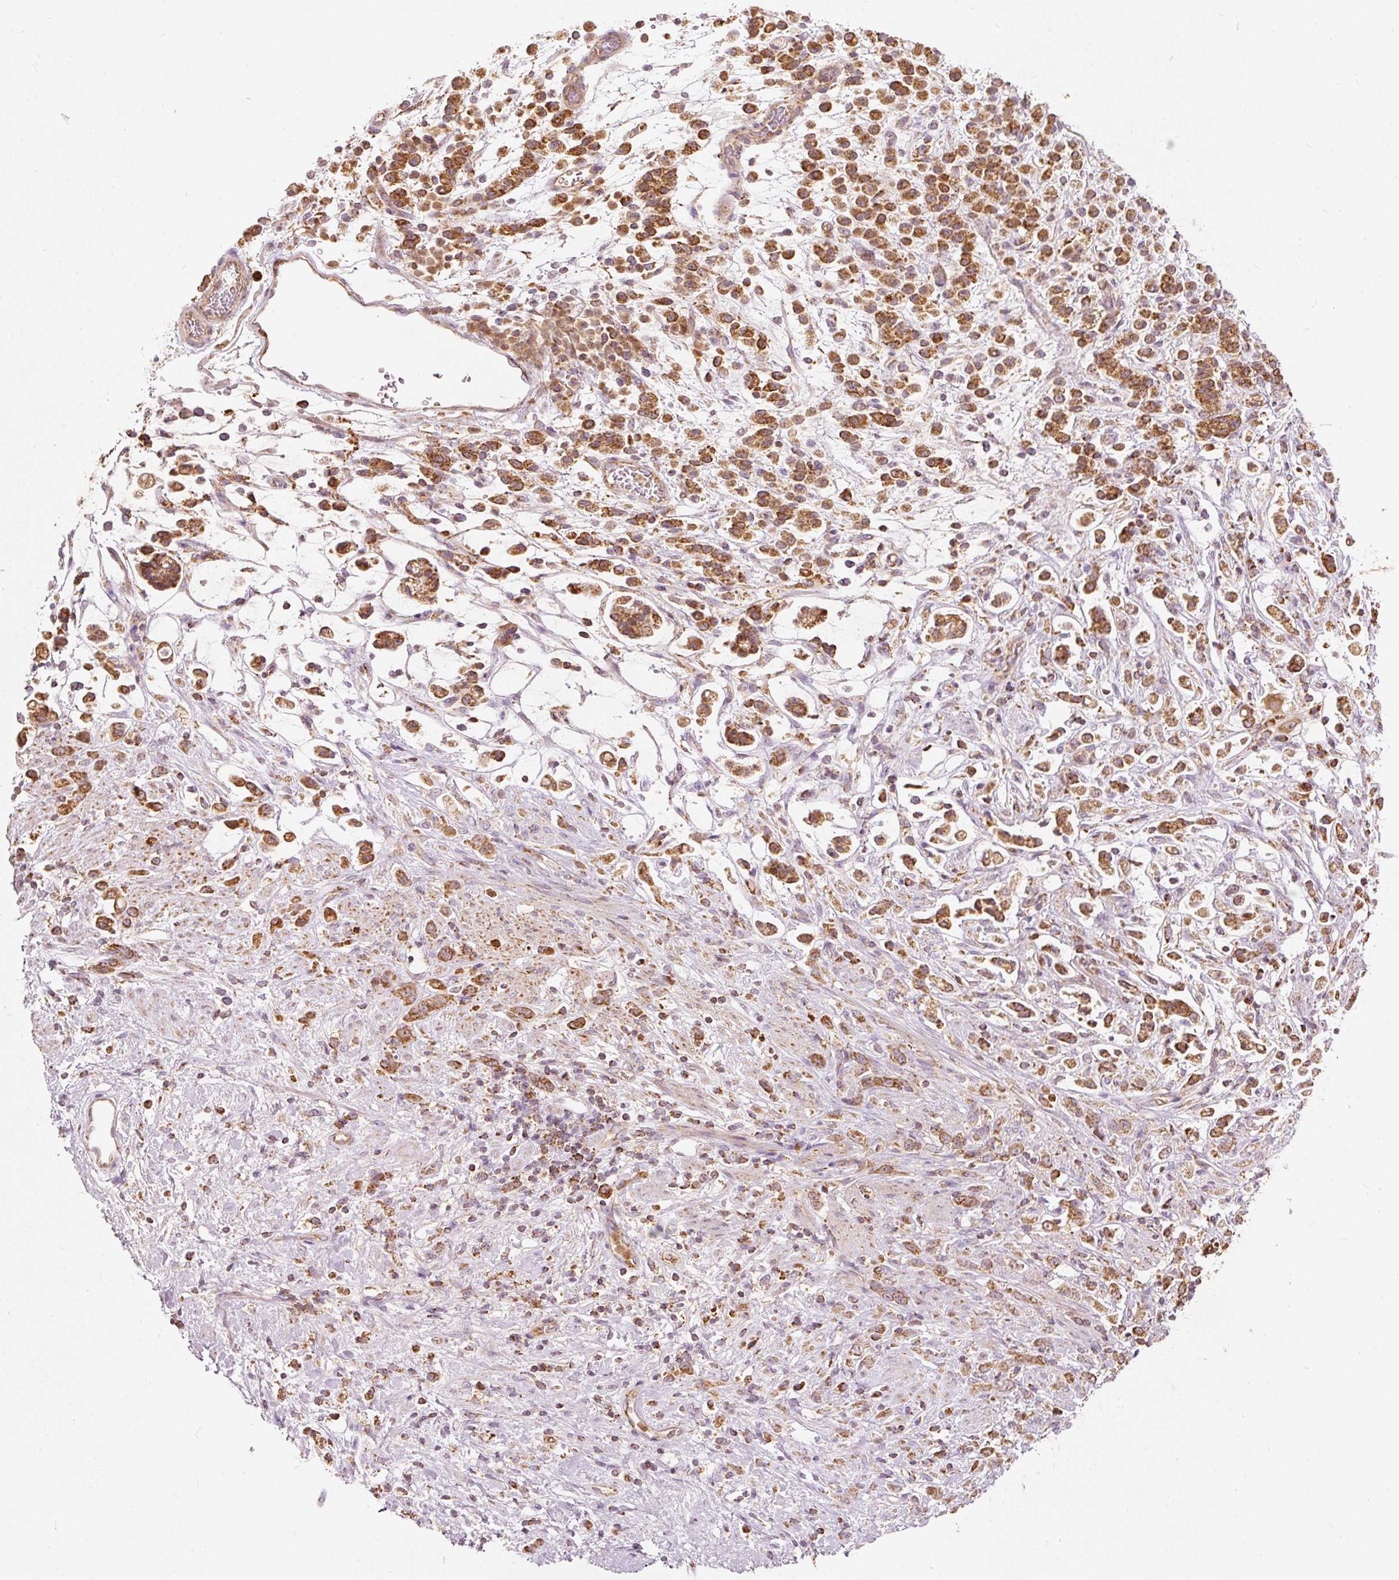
{"staining": {"intensity": "moderate", "quantity": ">75%", "location": "cytoplasmic/membranous"}, "tissue": "stomach cancer", "cell_type": "Tumor cells", "image_type": "cancer", "snomed": [{"axis": "morphology", "description": "Adenocarcinoma, NOS"}, {"axis": "topography", "description": "Stomach"}], "caption": "There is medium levels of moderate cytoplasmic/membranous staining in tumor cells of adenocarcinoma (stomach), as demonstrated by immunohistochemical staining (brown color).", "gene": "PSENEN", "patient": {"sex": "female", "age": 60}}